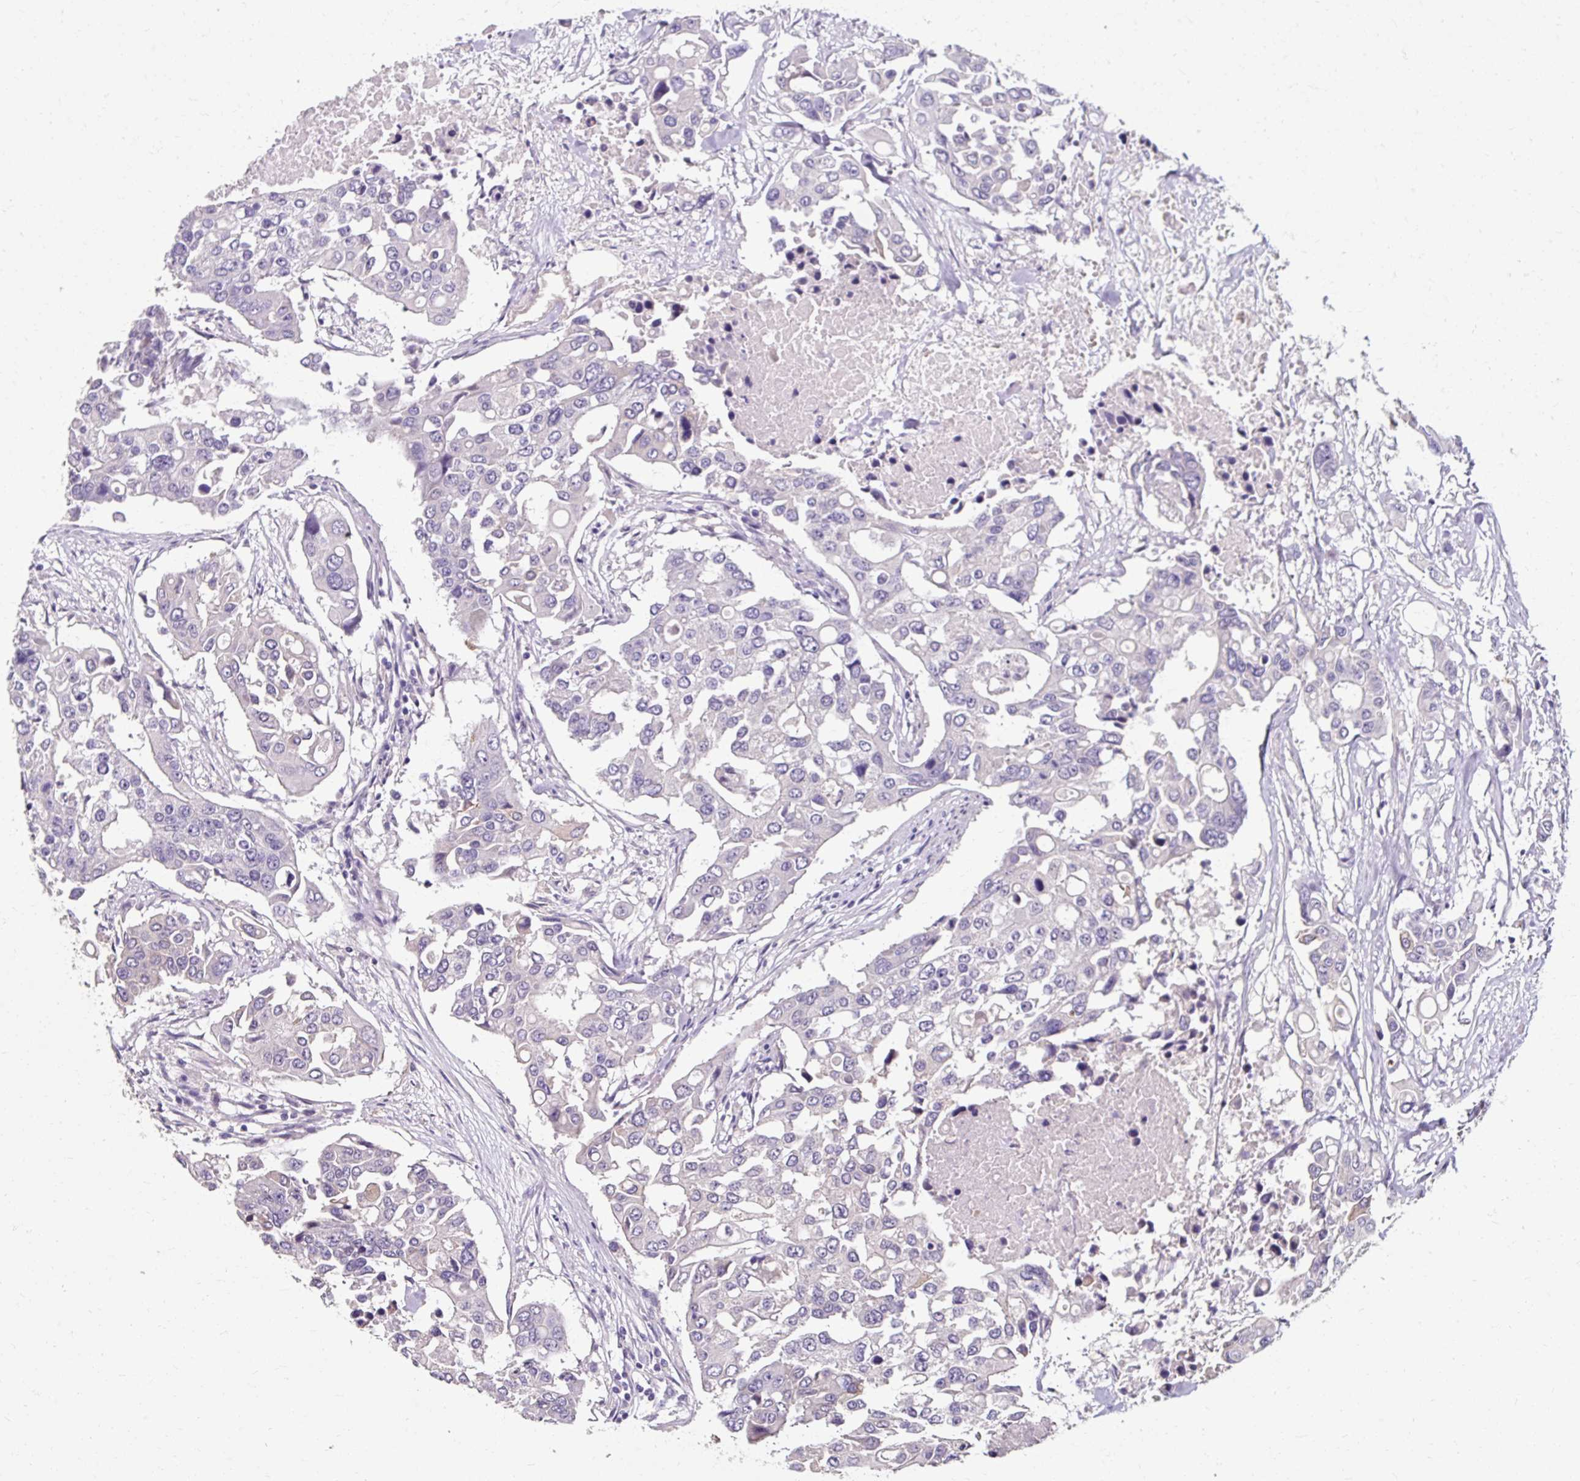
{"staining": {"intensity": "negative", "quantity": "none", "location": "none"}, "tissue": "colorectal cancer", "cell_type": "Tumor cells", "image_type": "cancer", "snomed": [{"axis": "morphology", "description": "Adenocarcinoma, NOS"}, {"axis": "topography", "description": "Colon"}], "caption": "A histopathology image of human adenocarcinoma (colorectal) is negative for staining in tumor cells.", "gene": "KLHL24", "patient": {"sex": "male", "age": 77}}